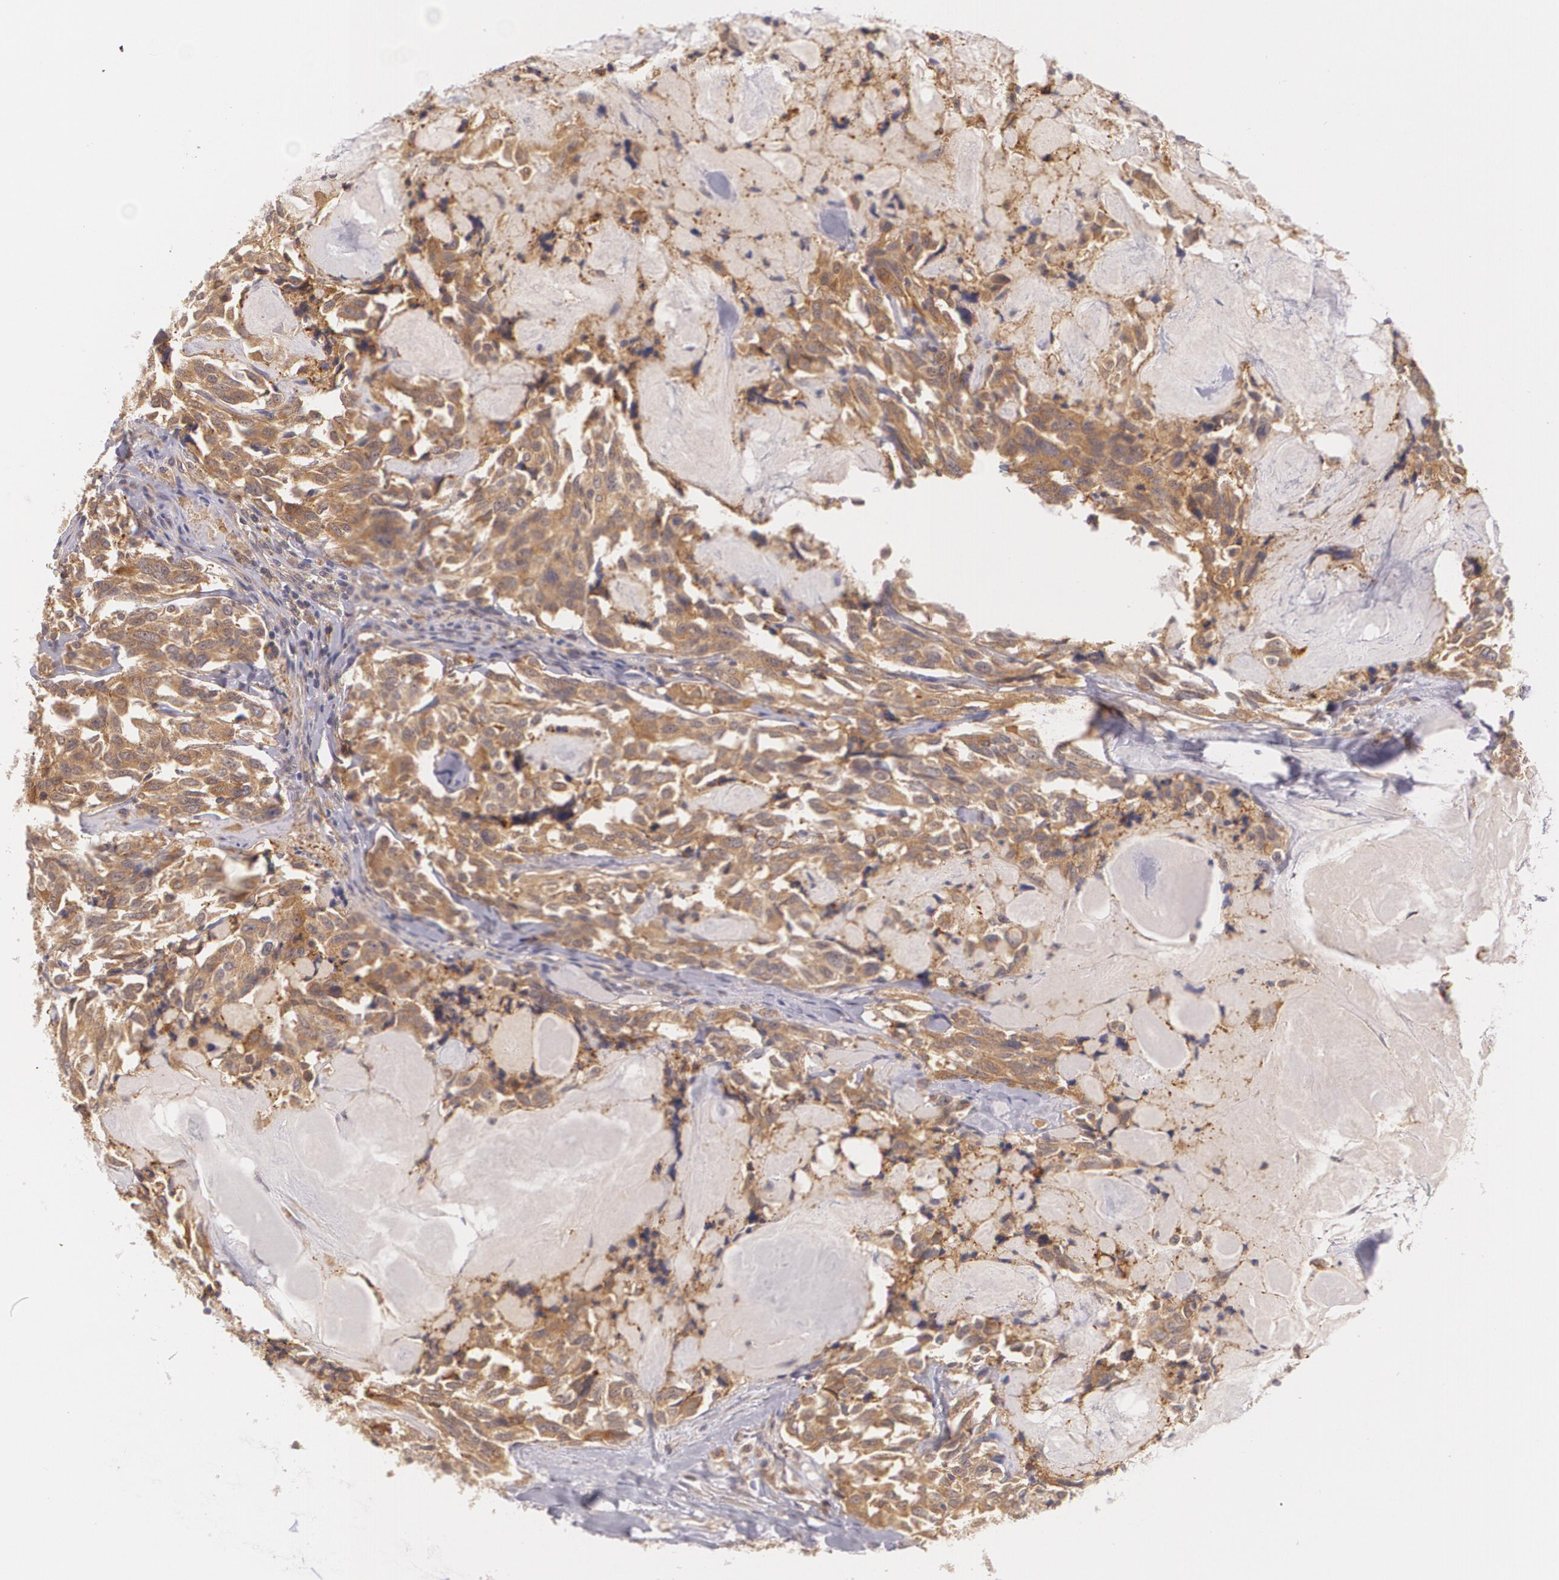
{"staining": {"intensity": "moderate", "quantity": ">75%", "location": "cytoplasmic/membranous"}, "tissue": "thyroid cancer", "cell_type": "Tumor cells", "image_type": "cancer", "snomed": [{"axis": "morphology", "description": "Carcinoma, NOS"}, {"axis": "morphology", "description": "Carcinoid, malignant, NOS"}, {"axis": "topography", "description": "Thyroid gland"}], "caption": "Moderate cytoplasmic/membranous positivity is seen in about >75% of tumor cells in carcinoma (thyroid). Nuclei are stained in blue.", "gene": "CCL17", "patient": {"sex": "male", "age": 33}}